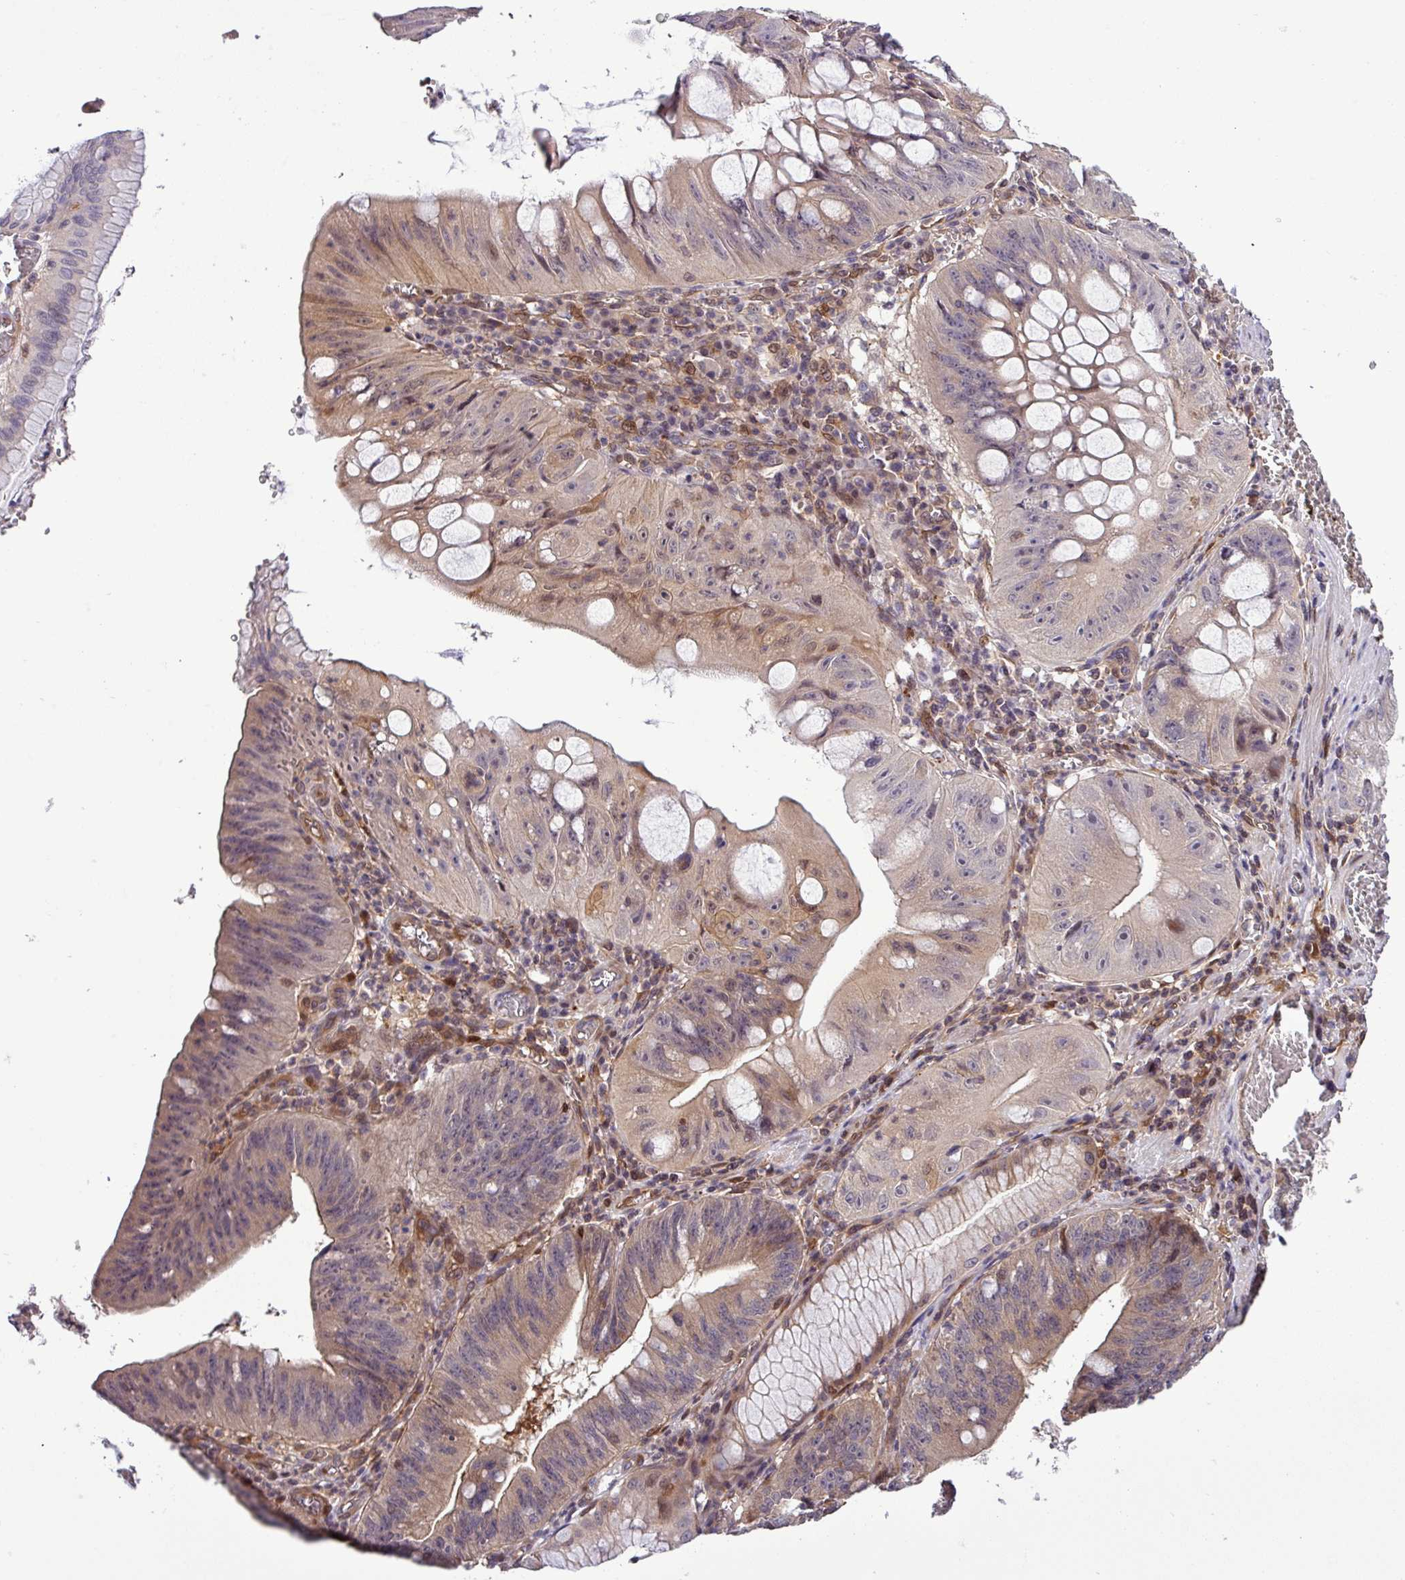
{"staining": {"intensity": "moderate", "quantity": "<25%", "location": "cytoplasmic/membranous,nuclear"}, "tissue": "stomach cancer", "cell_type": "Tumor cells", "image_type": "cancer", "snomed": [{"axis": "morphology", "description": "Adenocarcinoma, NOS"}, {"axis": "topography", "description": "Stomach"}], "caption": "About <25% of tumor cells in human stomach cancer display moderate cytoplasmic/membranous and nuclear protein positivity as visualized by brown immunohistochemical staining.", "gene": "CARHSP1", "patient": {"sex": "male", "age": 59}}